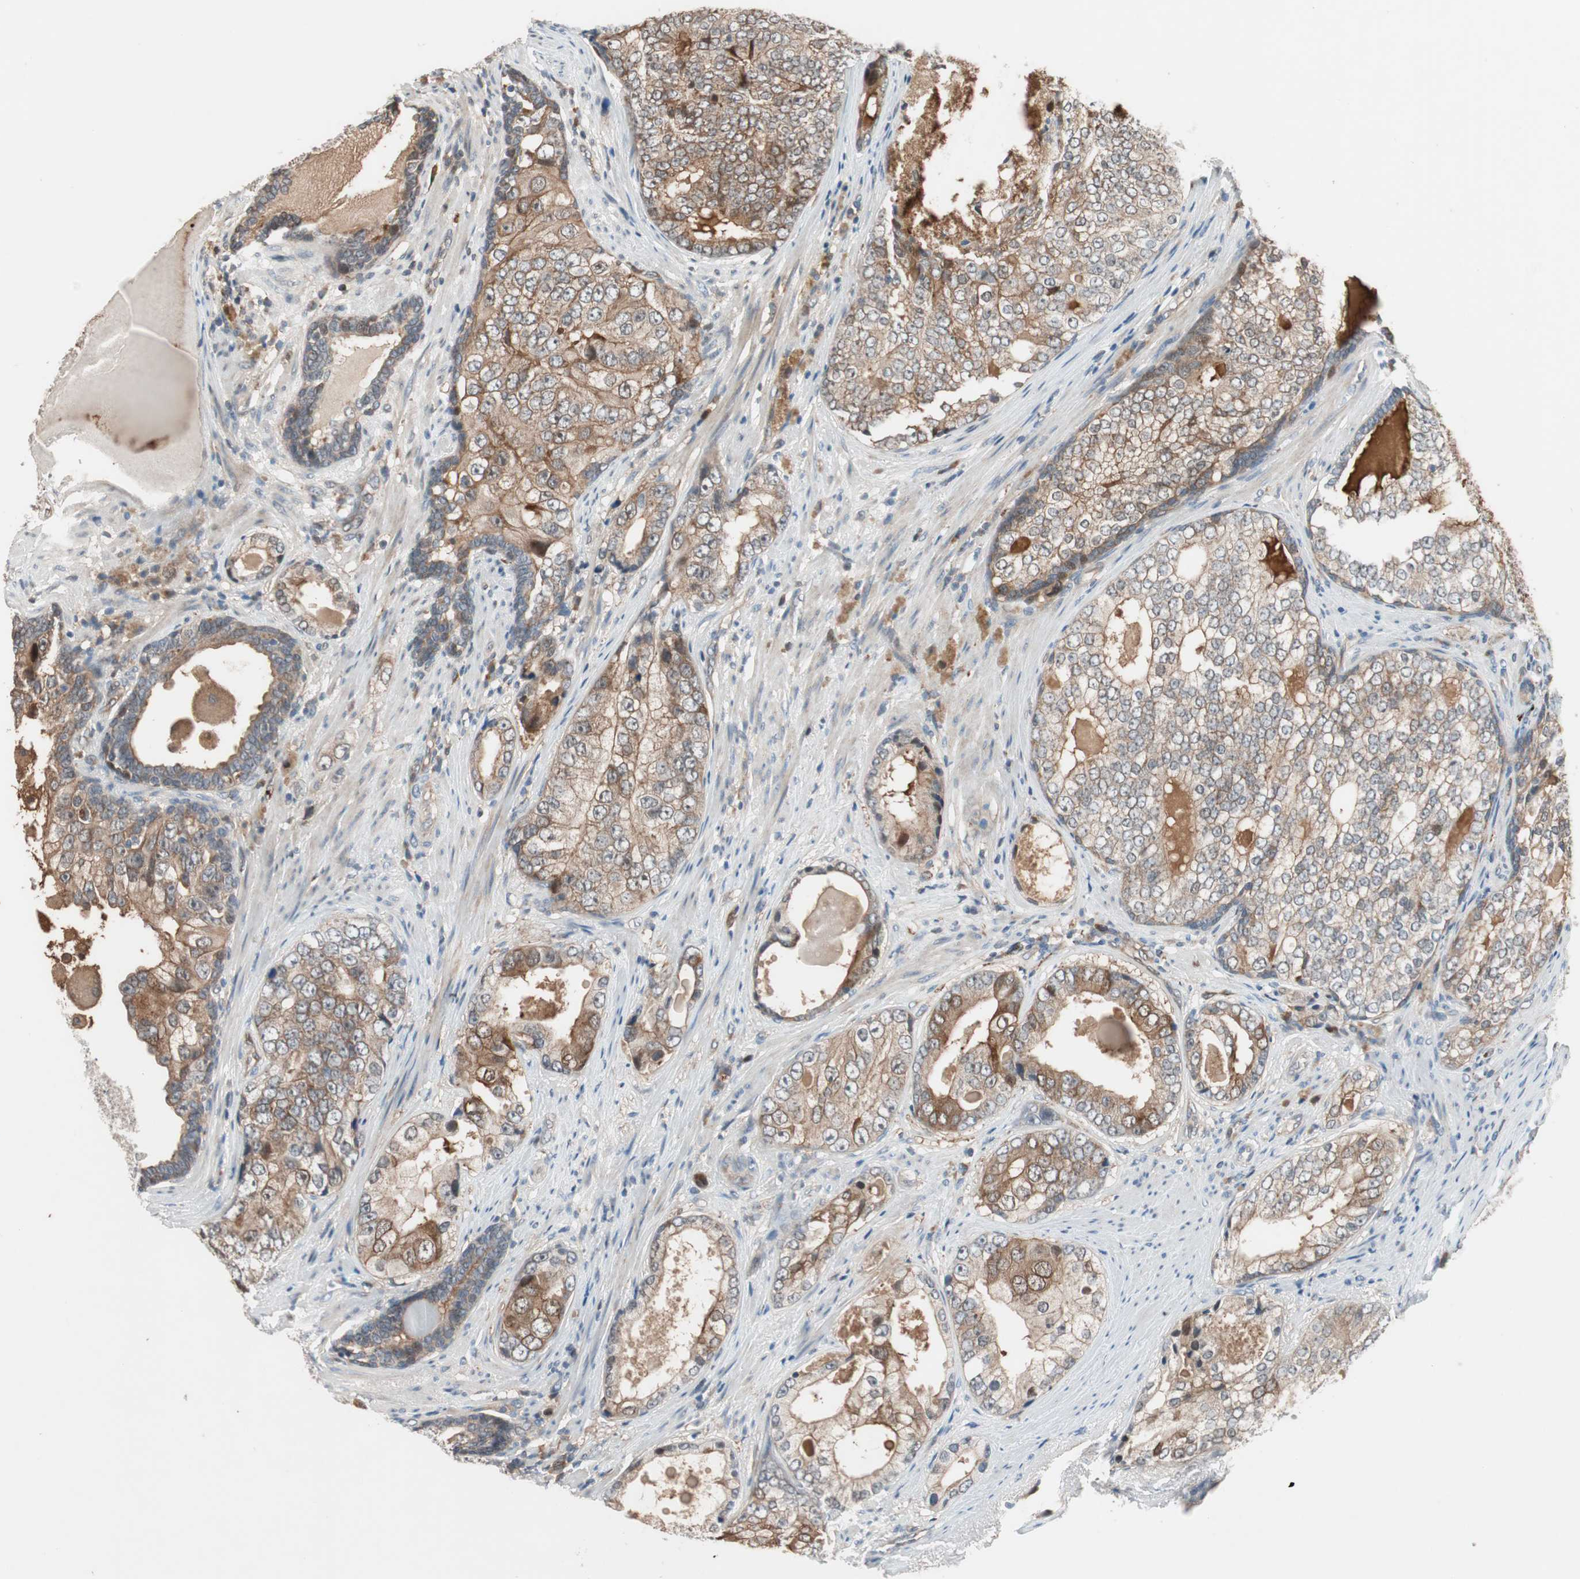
{"staining": {"intensity": "moderate", "quantity": ">75%", "location": "cytoplasmic/membranous"}, "tissue": "prostate cancer", "cell_type": "Tumor cells", "image_type": "cancer", "snomed": [{"axis": "morphology", "description": "Adenocarcinoma, High grade"}, {"axis": "topography", "description": "Prostate"}], "caption": "Protein positivity by immunohistochemistry (IHC) exhibits moderate cytoplasmic/membranous expression in approximately >75% of tumor cells in prostate cancer (adenocarcinoma (high-grade)).", "gene": "PIK3R3", "patient": {"sex": "male", "age": 66}}